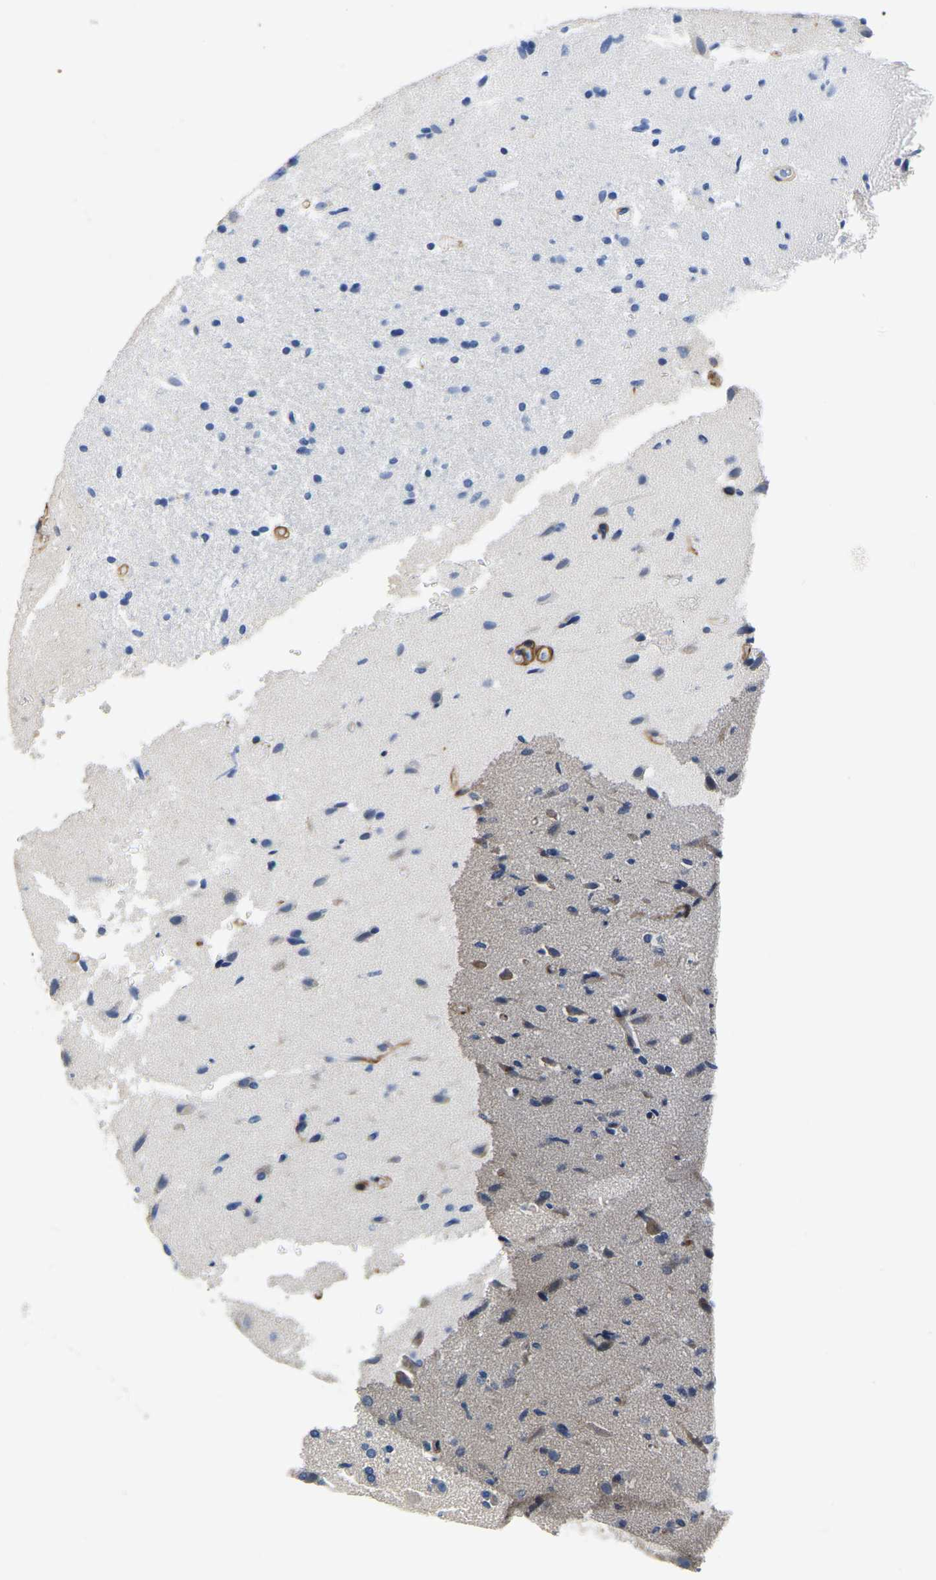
{"staining": {"intensity": "weak", "quantity": "<25%", "location": "cytoplasmic/membranous"}, "tissue": "glioma", "cell_type": "Tumor cells", "image_type": "cancer", "snomed": [{"axis": "morphology", "description": "Glioma, malignant, High grade"}, {"axis": "topography", "description": "Brain"}], "caption": "Immunohistochemistry (IHC) micrograph of neoplastic tissue: human glioma stained with DAB displays no significant protein positivity in tumor cells. (Immunohistochemistry, brightfield microscopy, high magnification).", "gene": "COL6A1", "patient": {"sex": "male", "age": 33}}